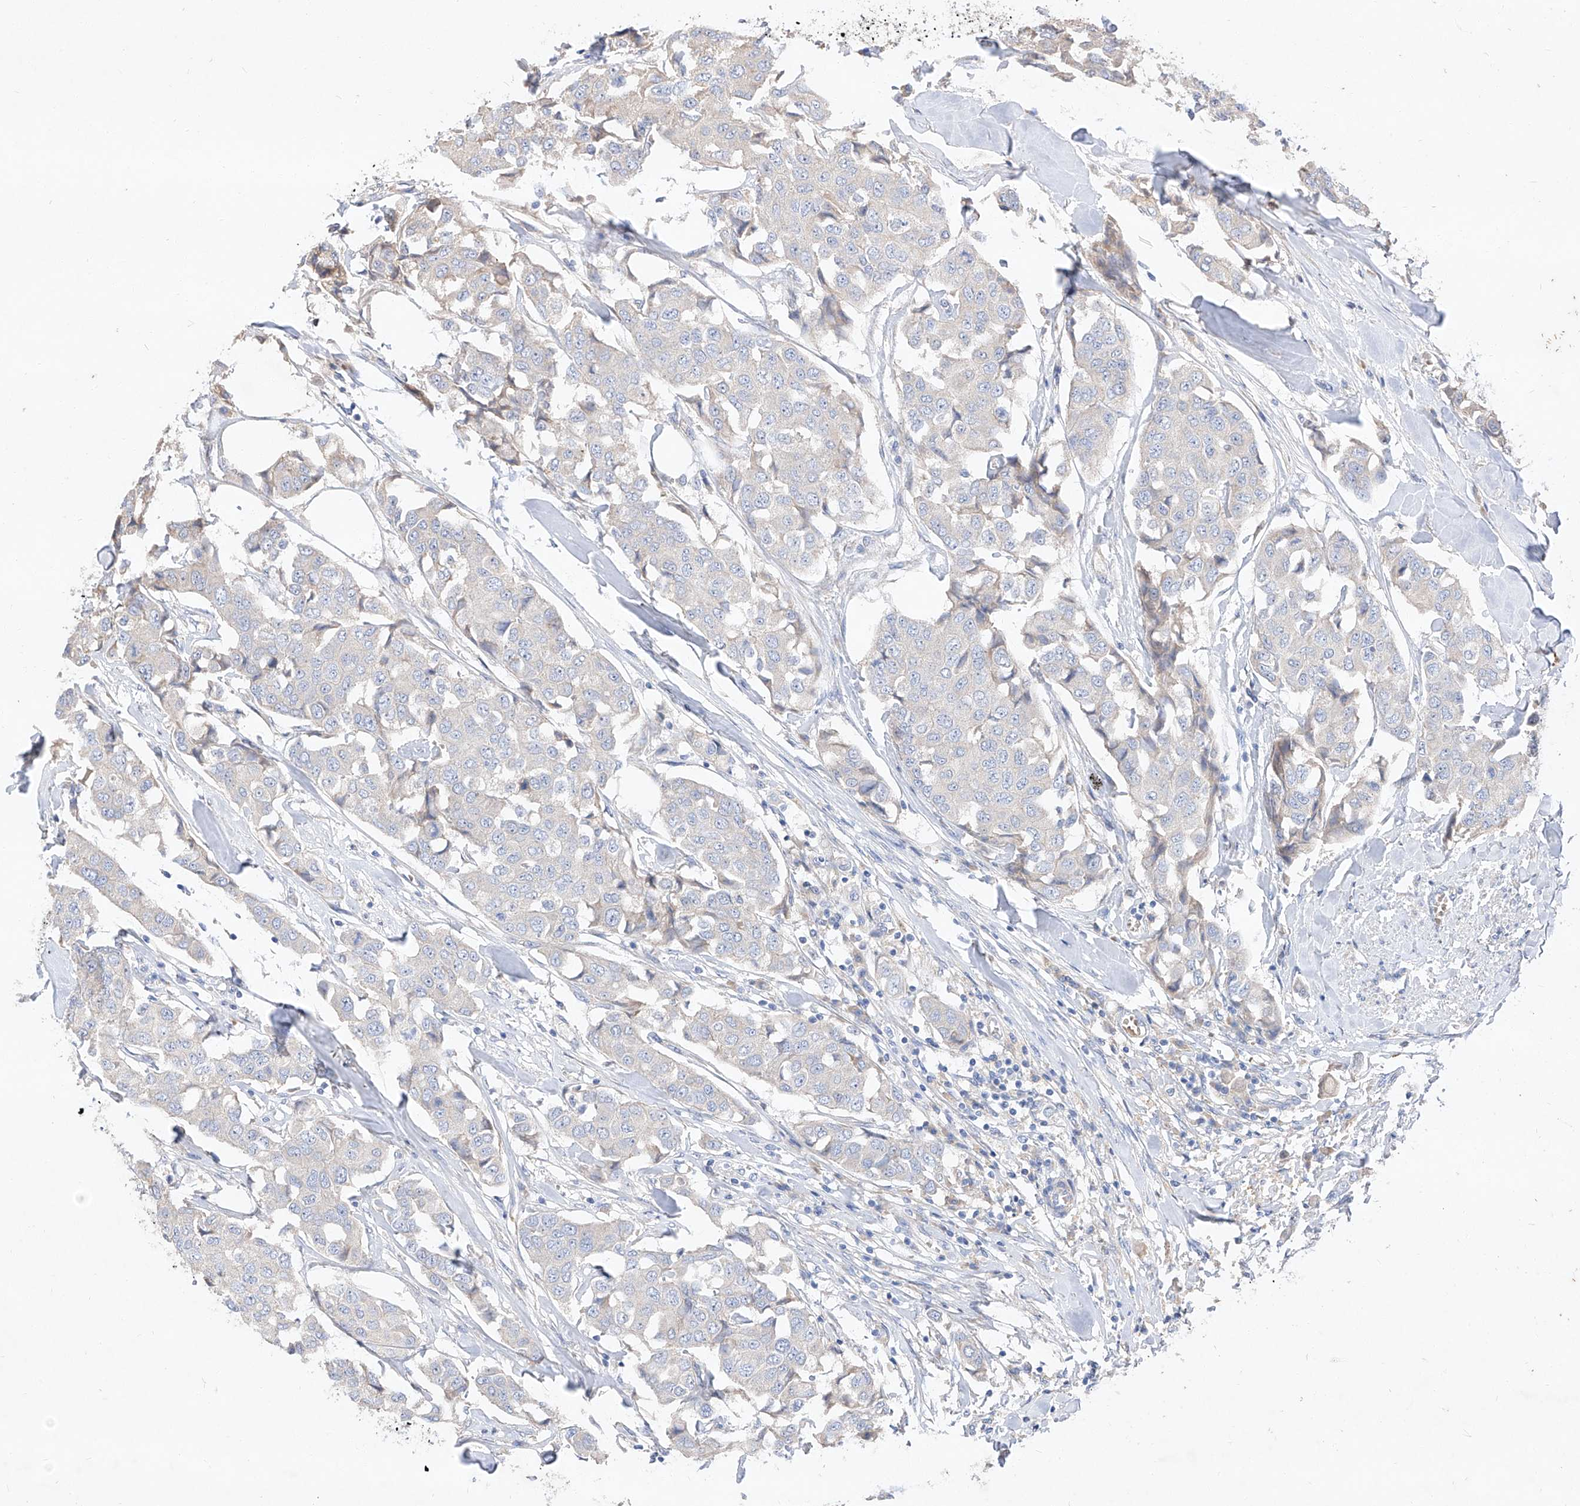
{"staining": {"intensity": "negative", "quantity": "none", "location": "none"}, "tissue": "breast cancer", "cell_type": "Tumor cells", "image_type": "cancer", "snomed": [{"axis": "morphology", "description": "Duct carcinoma"}, {"axis": "topography", "description": "Breast"}], "caption": "Invasive ductal carcinoma (breast) was stained to show a protein in brown. There is no significant positivity in tumor cells. (DAB immunohistochemistry, high magnification).", "gene": "DIRAS3", "patient": {"sex": "female", "age": 80}}